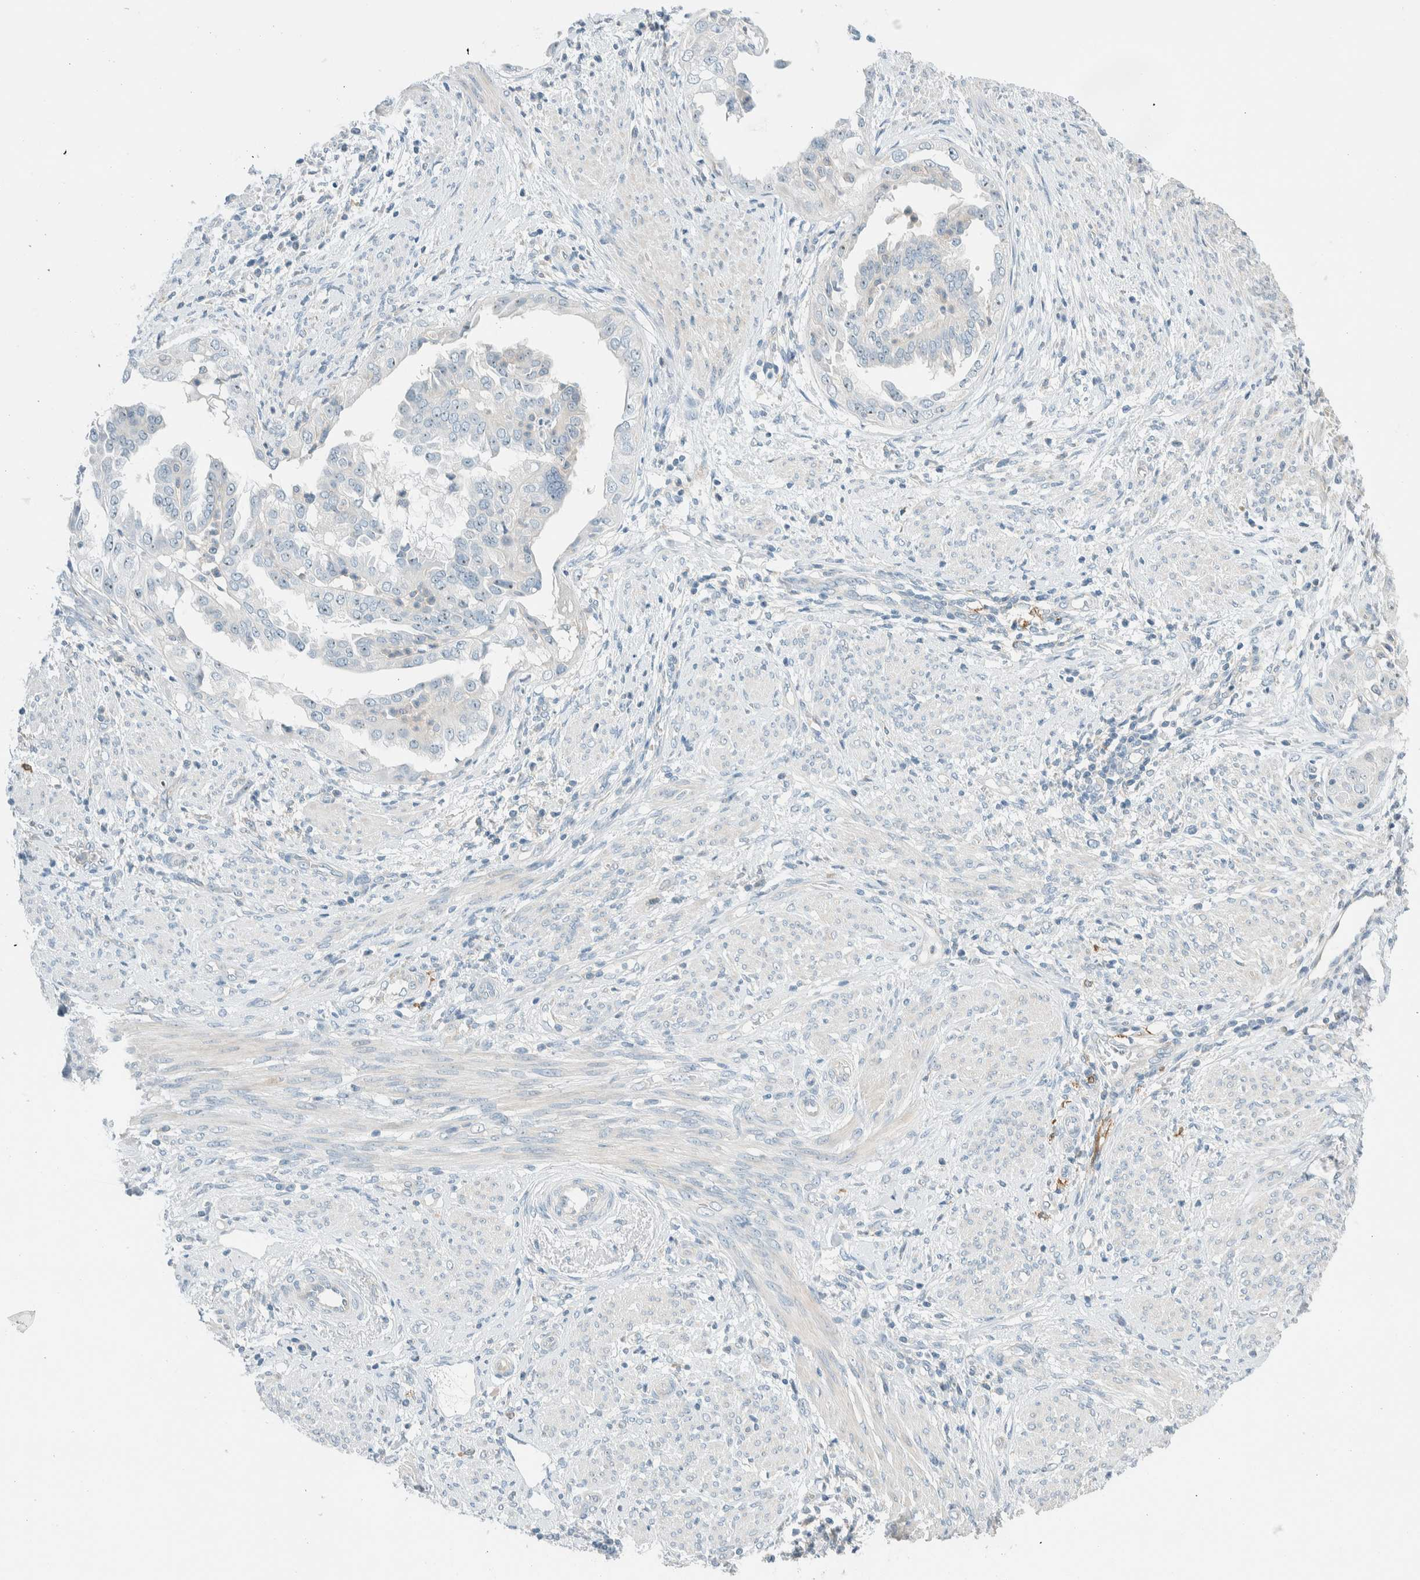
{"staining": {"intensity": "negative", "quantity": "none", "location": "none"}, "tissue": "endometrial cancer", "cell_type": "Tumor cells", "image_type": "cancer", "snomed": [{"axis": "morphology", "description": "Adenocarcinoma, NOS"}, {"axis": "topography", "description": "Endometrium"}], "caption": "IHC photomicrograph of adenocarcinoma (endometrial) stained for a protein (brown), which displays no positivity in tumor cells.", "gene": "NDE1", "patient": {"sex": "female", "age": 85}}